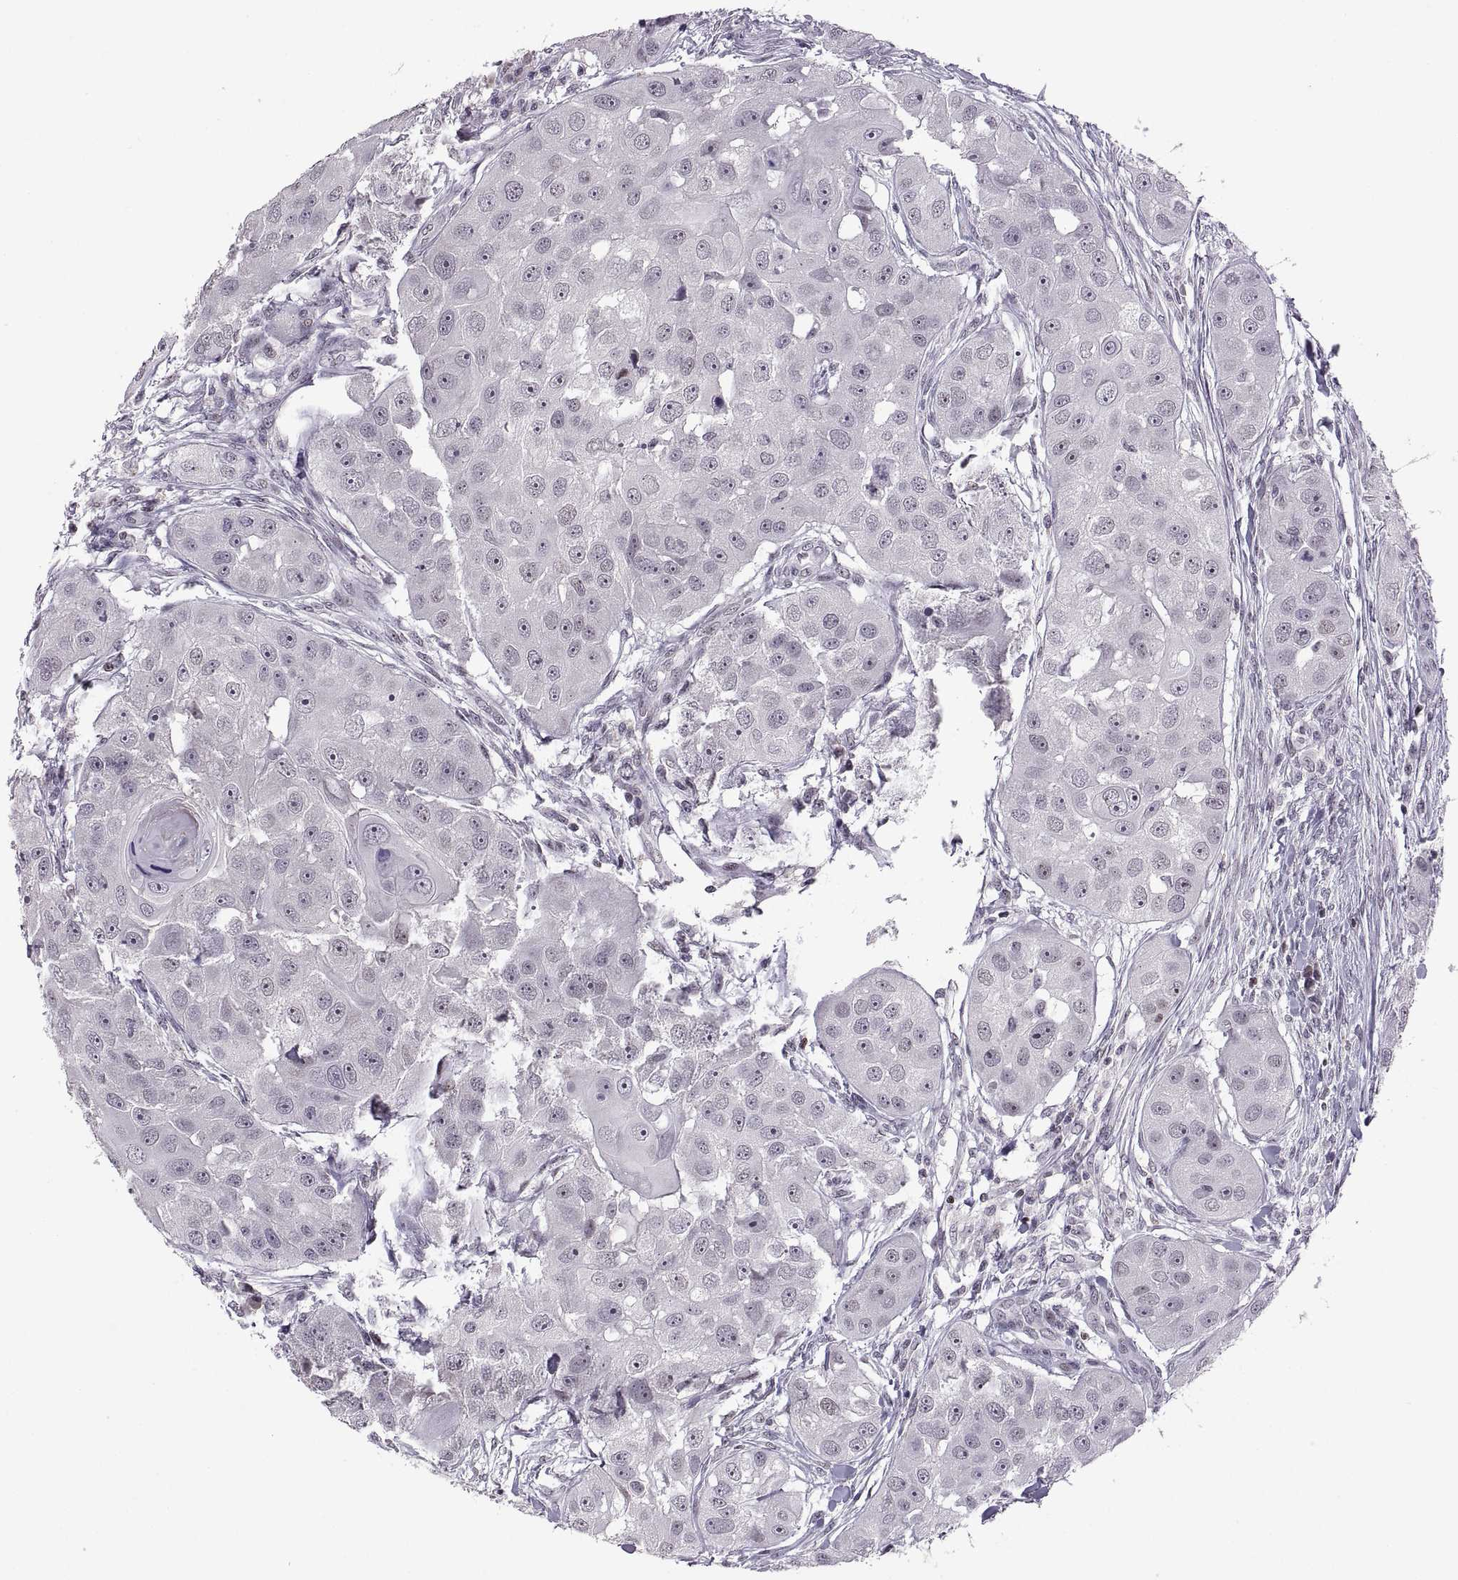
{"staining": {"intensity": "negative", "quantity": "none", "location": "none"}, "tissue": "head and neck cancer", "cell_type": "Tumor cells", "image_type": "cancer", "snomed": [{"axis": "morphology", "description": "Squamous cell carcinoma, NOS"}, {"axis": "topography", "description": "Head-Neck"}], "caption": "There is no significant staining in tumor cells of squamous cell carcinoma (head and neck). The staining is performed using DAB brown chromogen with nuclei counter-stained in using hematoxylin.", "gene": "NEK2", "patient": {"sex": "male", "age": 51}}